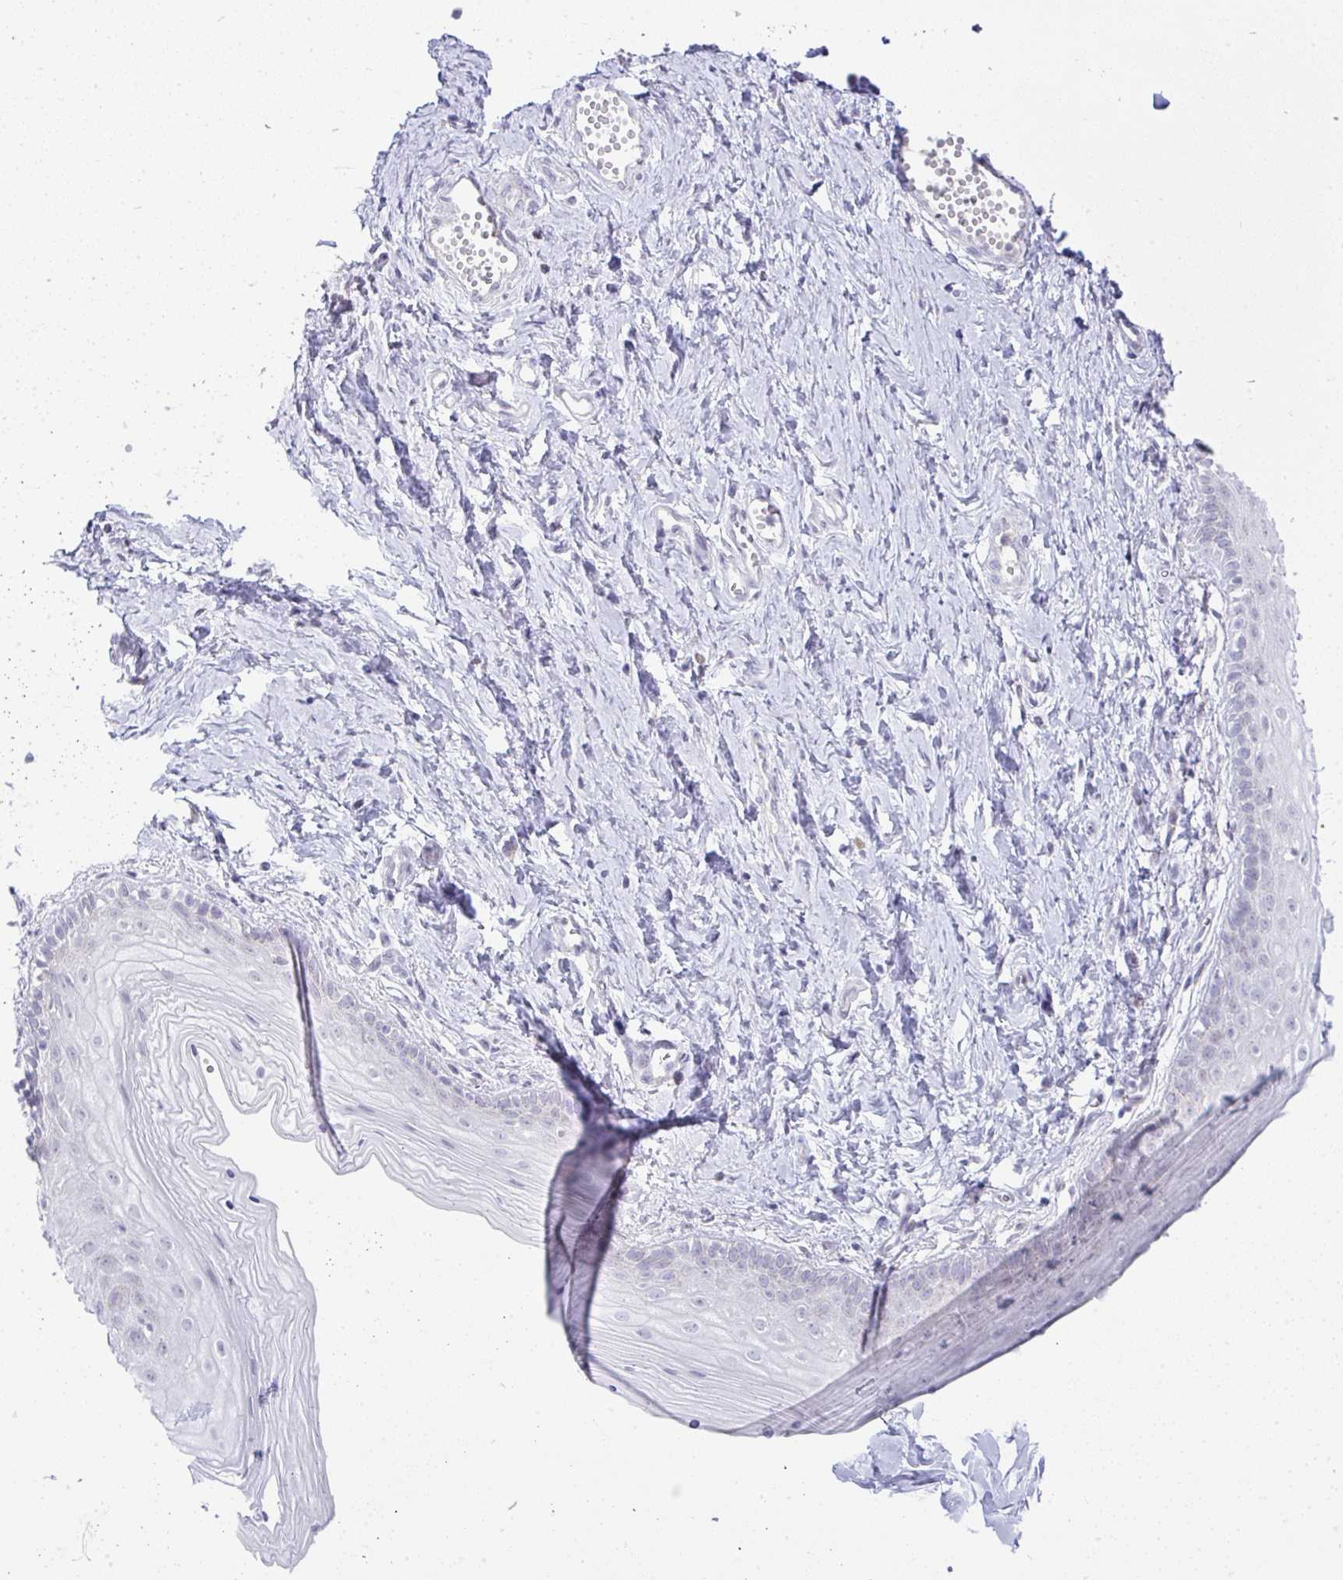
{"staining": {"intensity": "negative", "quantity": "none", "location": "none"}, "tissue": "vagina", "cell_type": "Squamous epithelial cells", "image_type": "normal", "snomed": [{"axis": "morphology", "description": "Normal tissue, NOS"}, {"axis": "topography", "description": "Vagina"}], "caption": "Immunohistochemistry (IHC) of normal human vagina shows no expression in squamous epithelial cells.", "gene": "FAM177A1", "patient": {"sex": "female", "age": 38}}